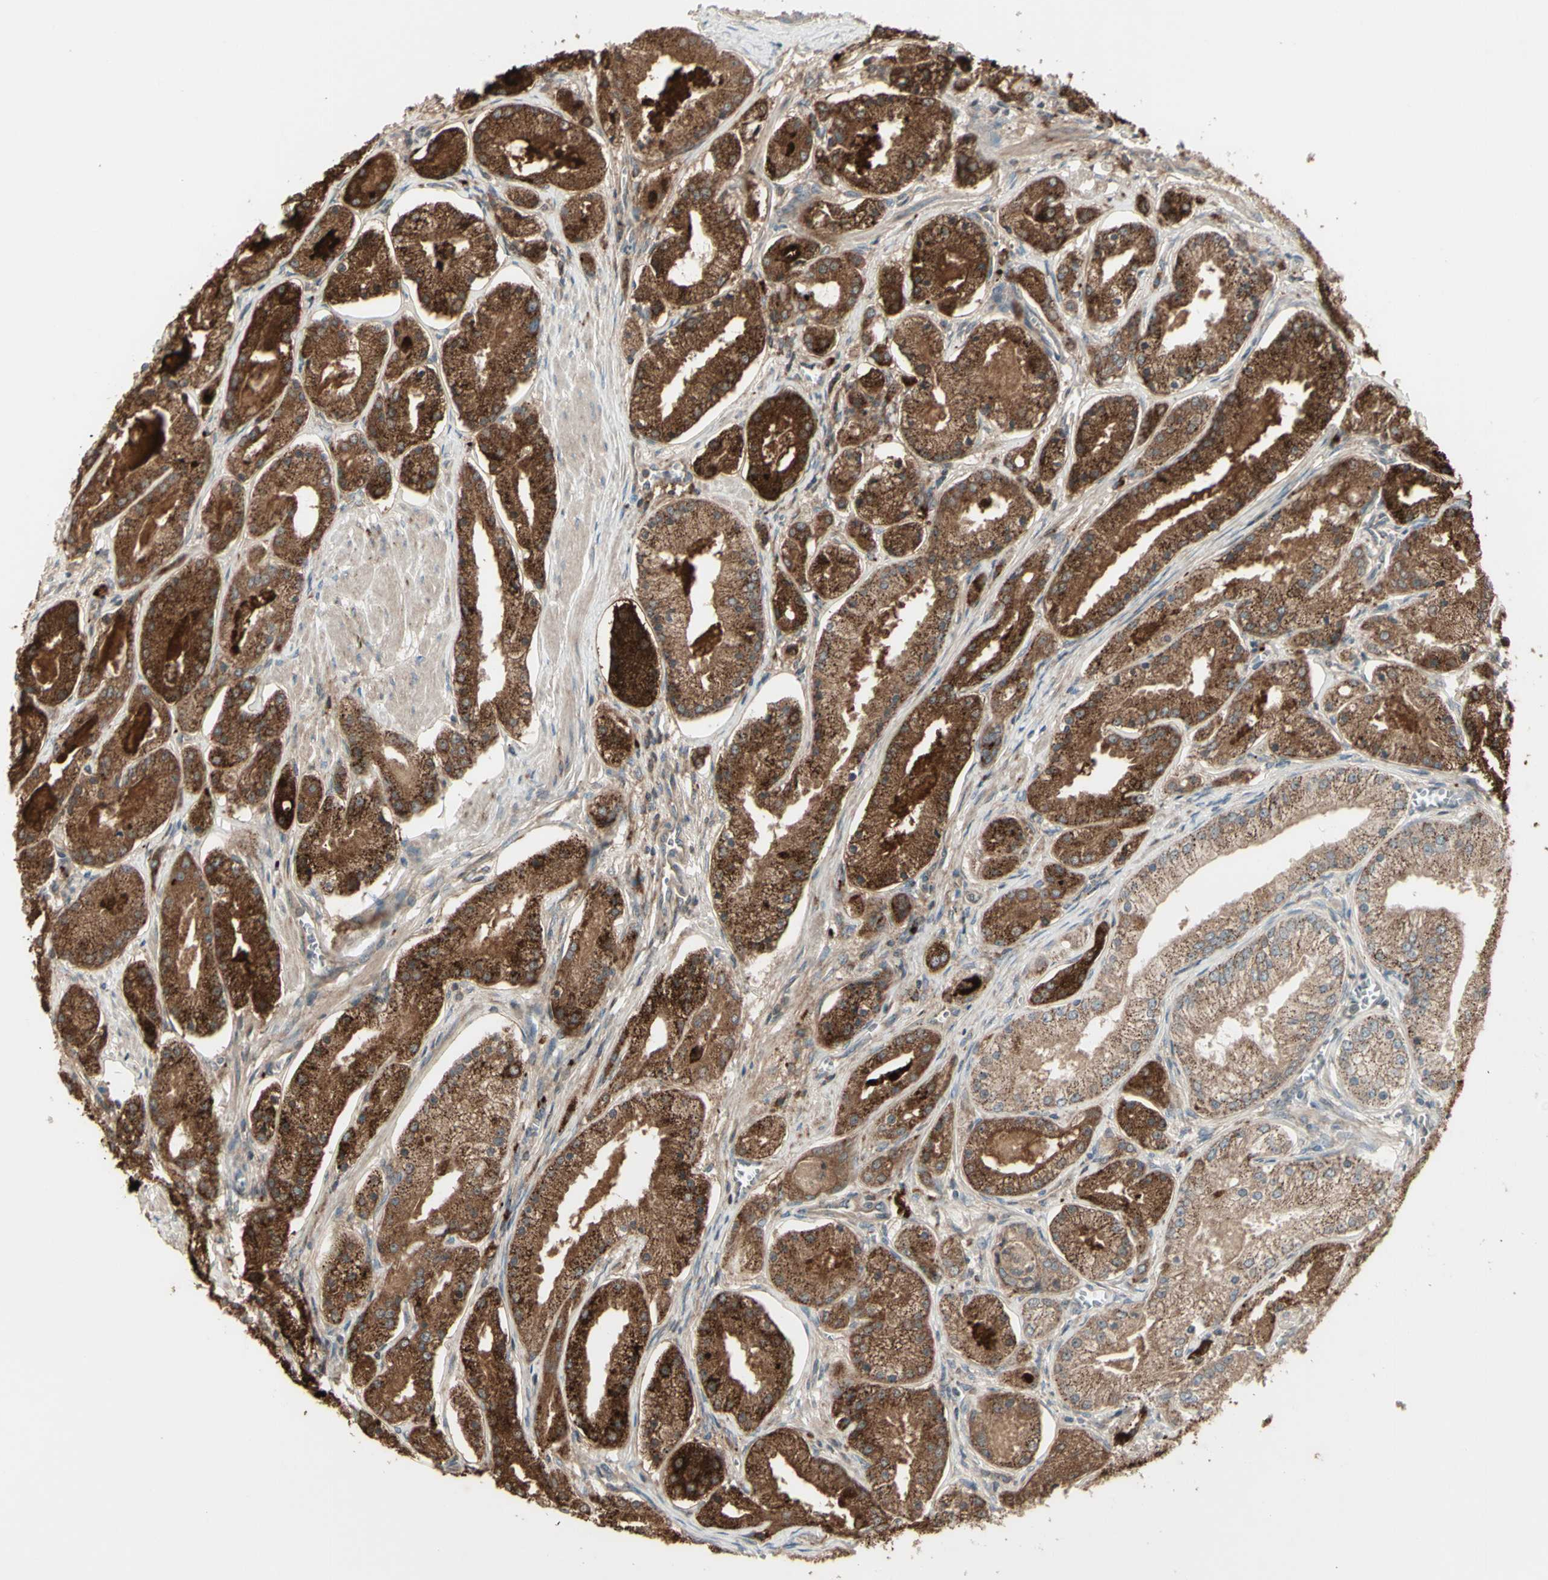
{"staining": {"intensity": "strong", "quantity": ">75%", "location": "cytoplasmic/membranous"}, "tissue": "prostate cancer", "cell_type": "Tumor cells", "image_type": "cancer", "snomed": [{"axis": "morphology", "description": "Adenocarcinoma, High grade"}, {"axis": "topography", "description": "Prostate"}], "caption": "About >75% of tumor cells in prostate cancer reveal strong cytoplasmic/membranous protein positivity as visualized by brown immunohistochemical staining.", "gene": "OSTM1", "patient": {"sex": "male", "age": 66}}